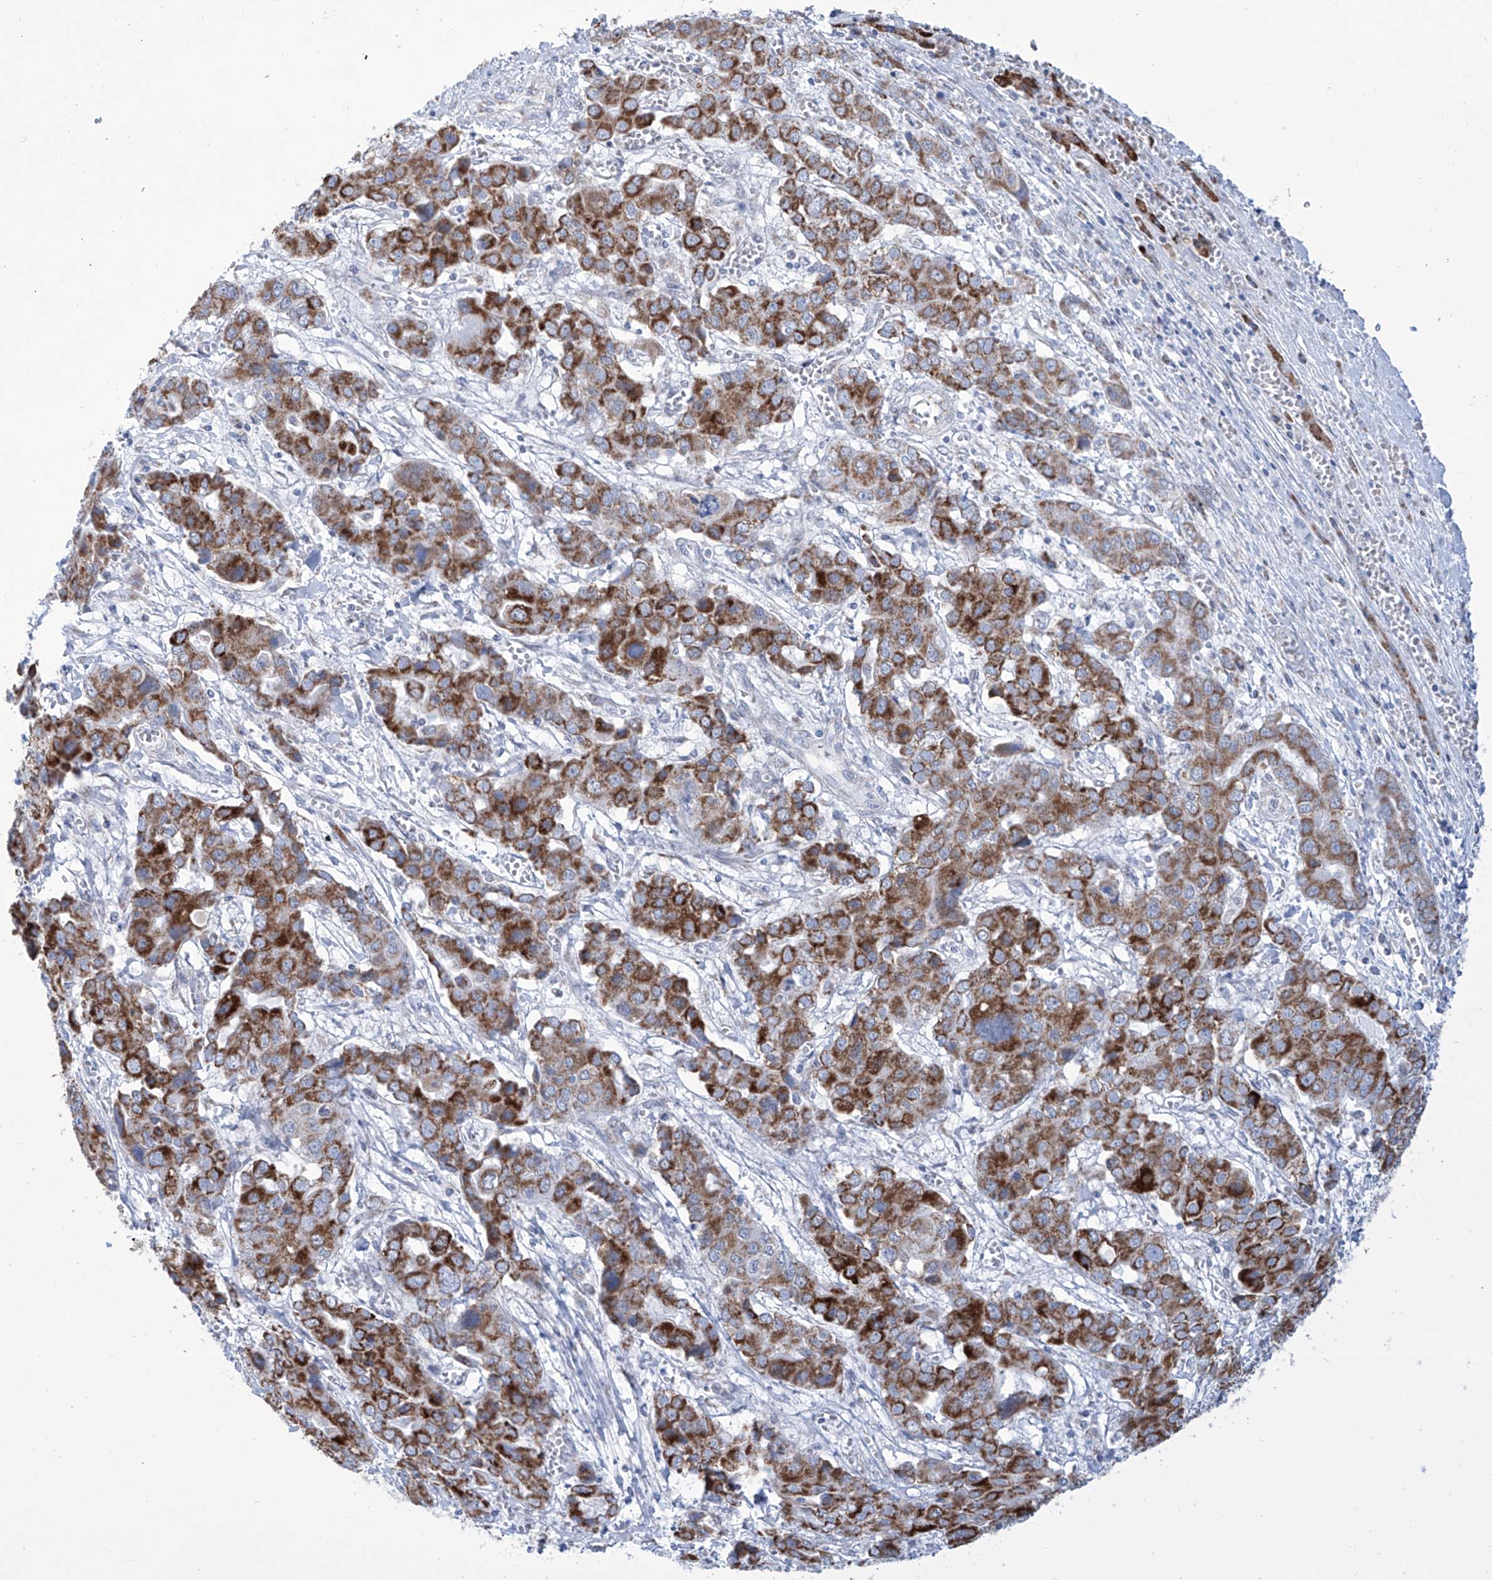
{"staining": {"intensity": "strong", "quantity": ">75%", "location": "cytoplasmic/membranous"}, "tissue": "liver cancer", "cell_type": "Tumor cells", "image_type": "cancer", "snomed": [{"axis": "morphology", "description": "Cholangiocarcinoma"}, {"axis": "topography", "description": "Liver"}], "caption": "DAB (3,3'-diaminobenzidine) immunohistochemical staining of liver cholangiocarcinoma exhibits strong cytoplasmic/membranous protein positivity in about >75% of tumor cells.", "gene": "ALDH6A1", "patient": {"sex": "male", "age": 67}}